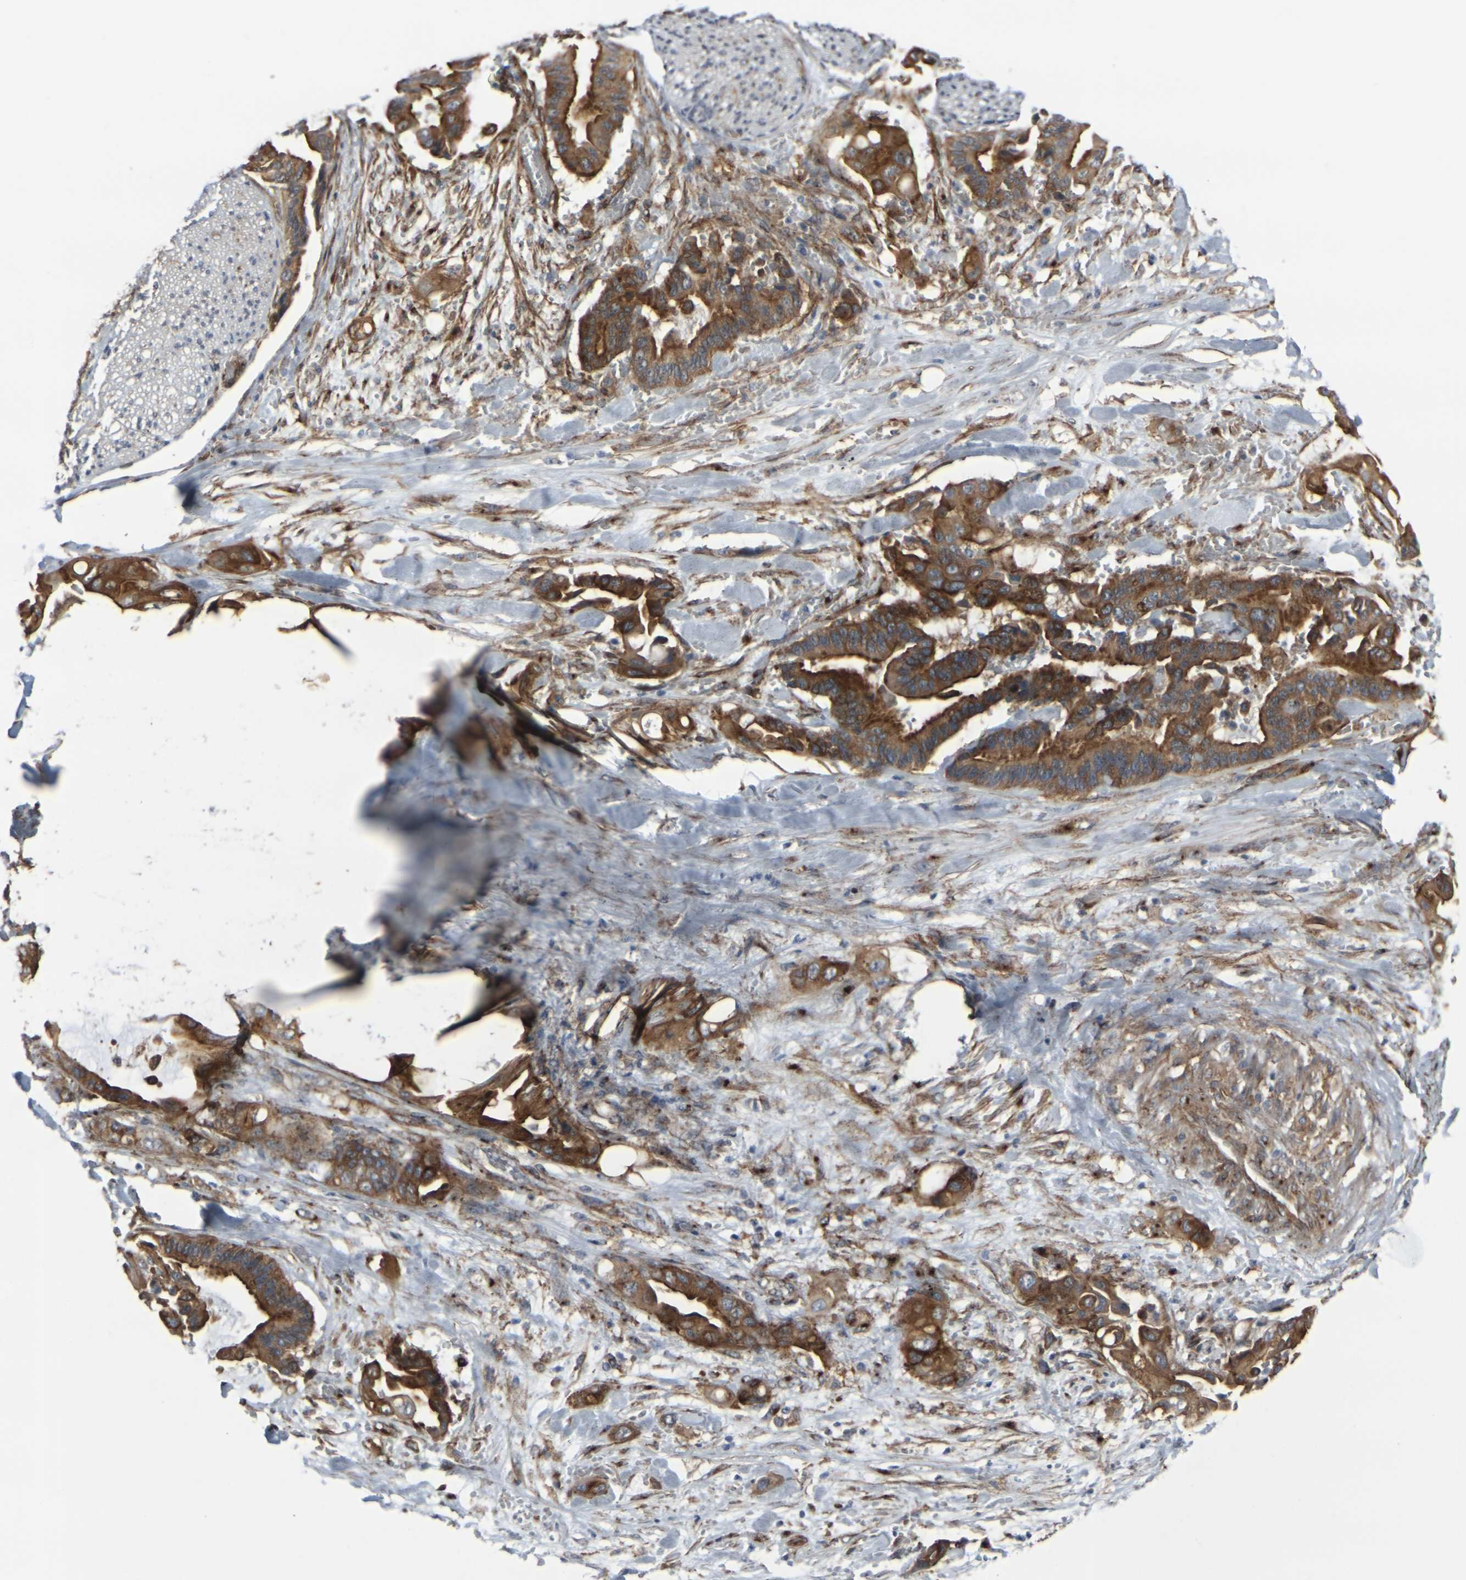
{"staining": {"intensity": "strong", "quantity": ">75%", "location": "cytoplasmic/membranous"}, "tissue": "liver cancer", "cell_type": "Tumor cells", "image_type": "cancer", "snomed": [{"axis": "morphology", "description": "Cholangiocarcinoma"}, {"axis": "topography", "description": "Liver"}], "caption": "High-magnification brightfield microscopy of liver cancer (cholangiocarcinoma) stained with DAB (3,3'-diaminobenzidine) (brown) and counterstained with hematoxylin (blue). tumor cells exhibit strong cytoplasmic/membranous staining is seen in about>75% of cells.", "gene": "MYOF", "patient": {"sex": "female", "age": 61}}